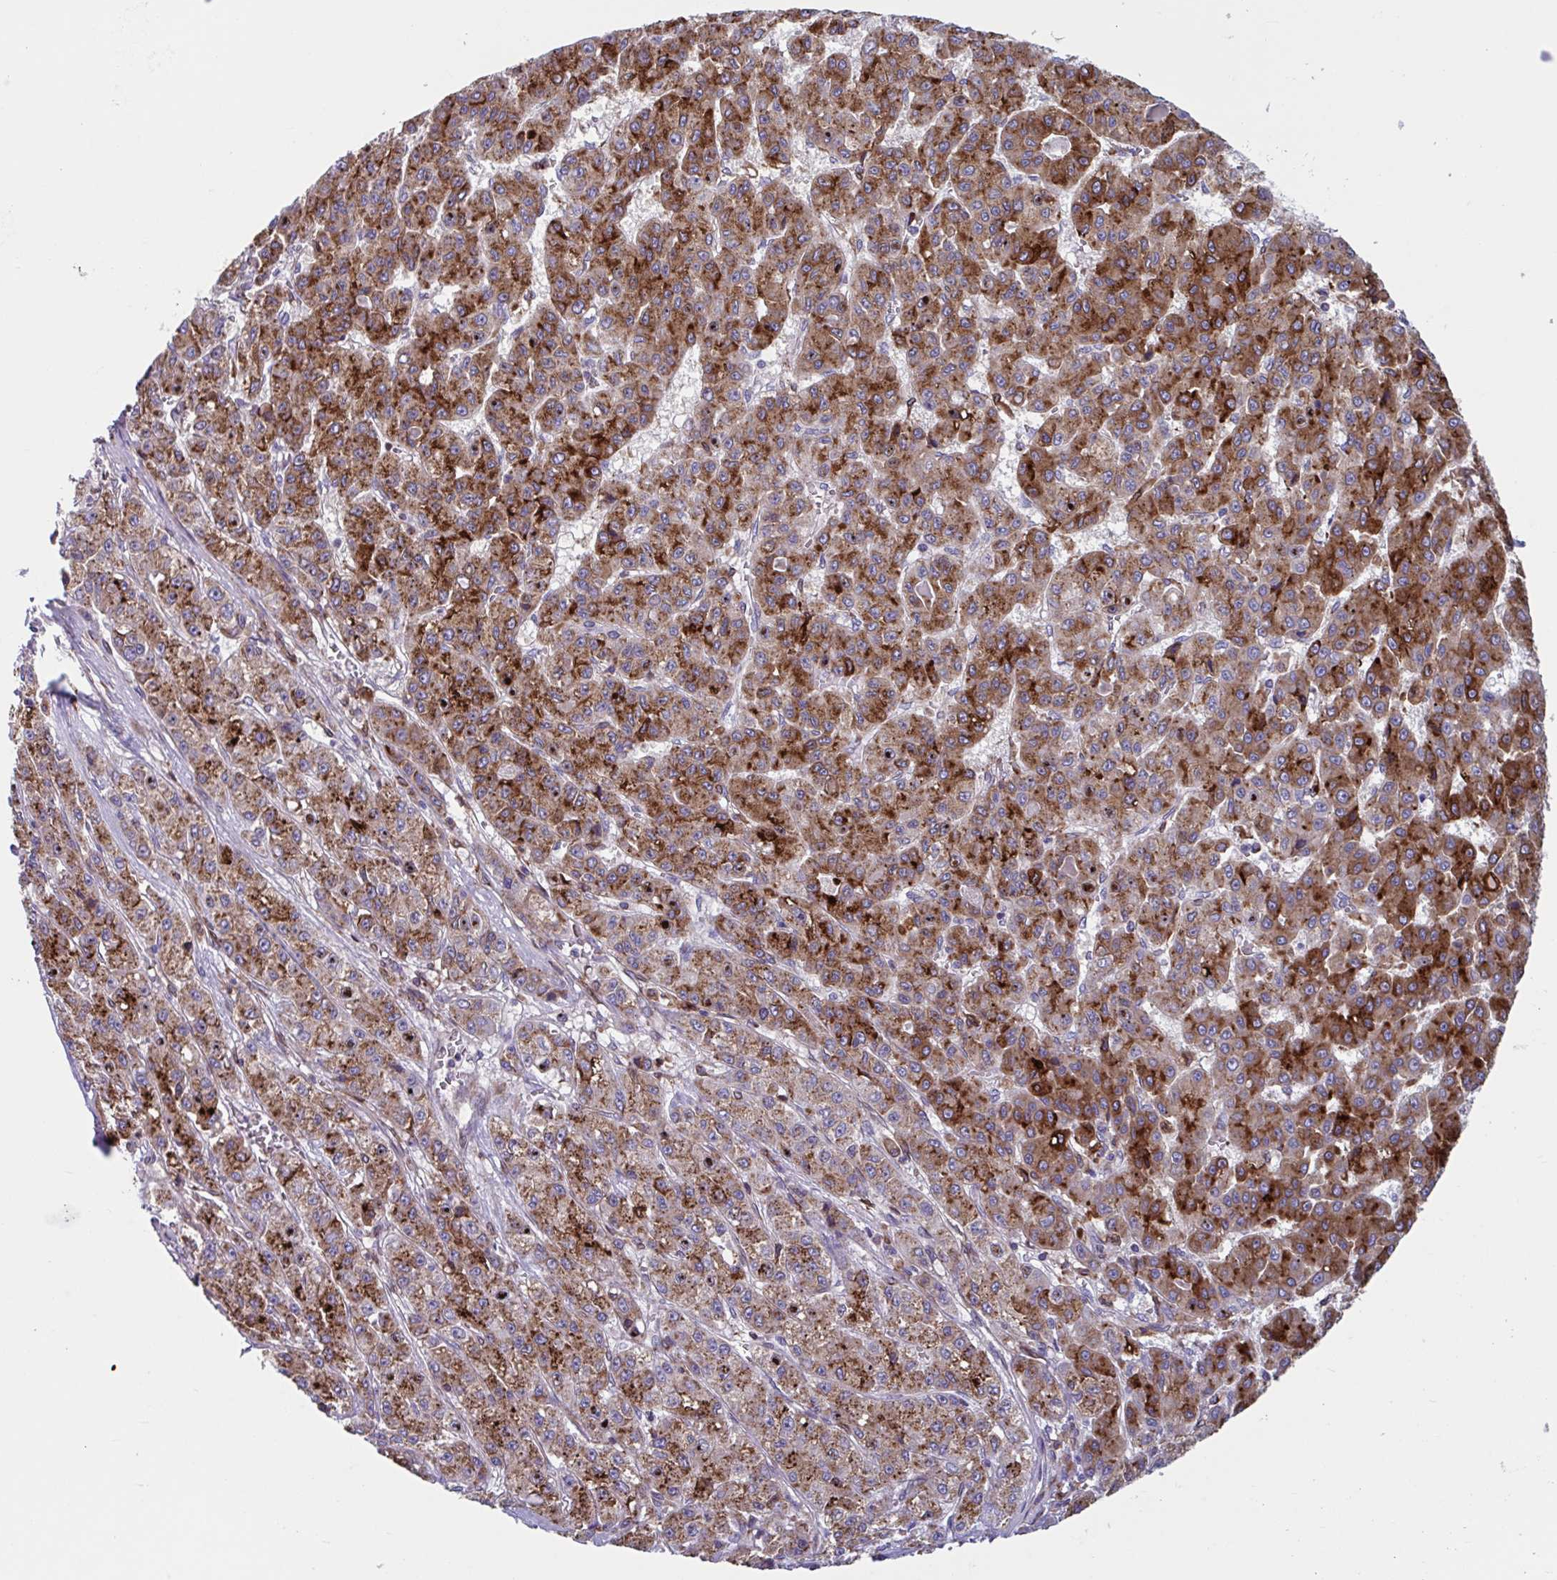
{"staining": {"intensity": "strong", "quantity": ">75%", "location": "cytoplasmic/membranous"}, "tissue": "liver cancer", "cell_type": "Tumor cells", "image_type": "cancer", "snomed": [{"axis": "morphology", "description": "Carcinoma, Hepatocellular, NOS"}, {"axis": "topography", "description": "Liver"}], "caption": "IHC (DAB) staining of human liver cancer (hepatocellular carcinoma) shows strong cytoplasmic/membranous protein staining in approximately >75% of tumor cells.", "gene": "RFK", "patient": {"sex": "male", "age": 70}}